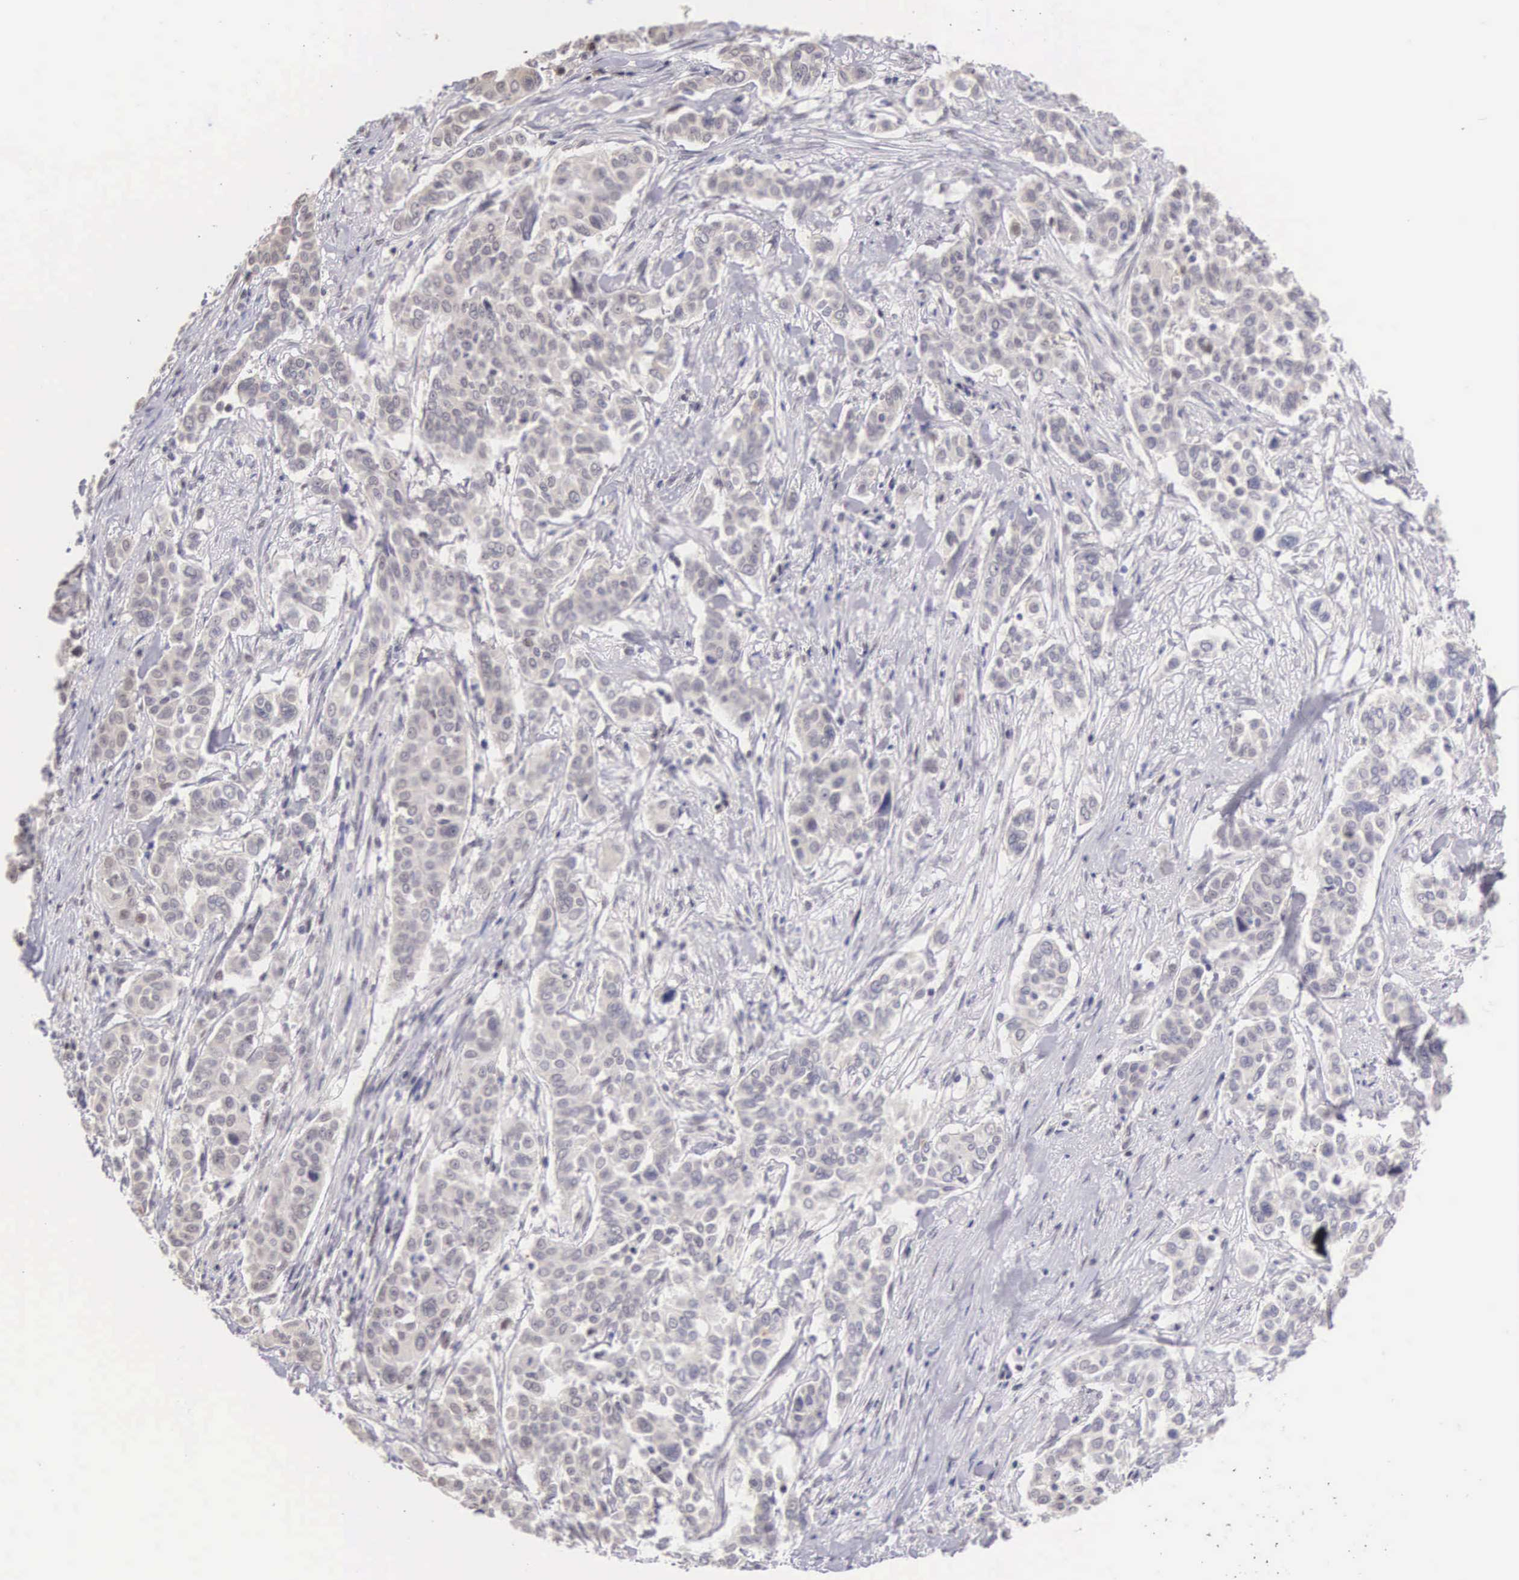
{"staining": {"intensity": "weak", "quantity": "<25%", "location": "nuclear"}, "tissue": "pancreatic cancer", "cell_type": "Tumor cells", "image_type": "cancer", "snomed": [{"axis": "morphology", "description": "Adenocarcinoma, NOS"}, {"axis": "topography", "description": "Pancreas"}], "caption": "DAB (3,3'-diaminobenzidine) immunohistochemical staining of human pancreatic cancer (adenocarcinoma) shows no significant expression in tumor cells.", "gene": "HMGXB4", "patient": {"sex": "female", "age": 52}}